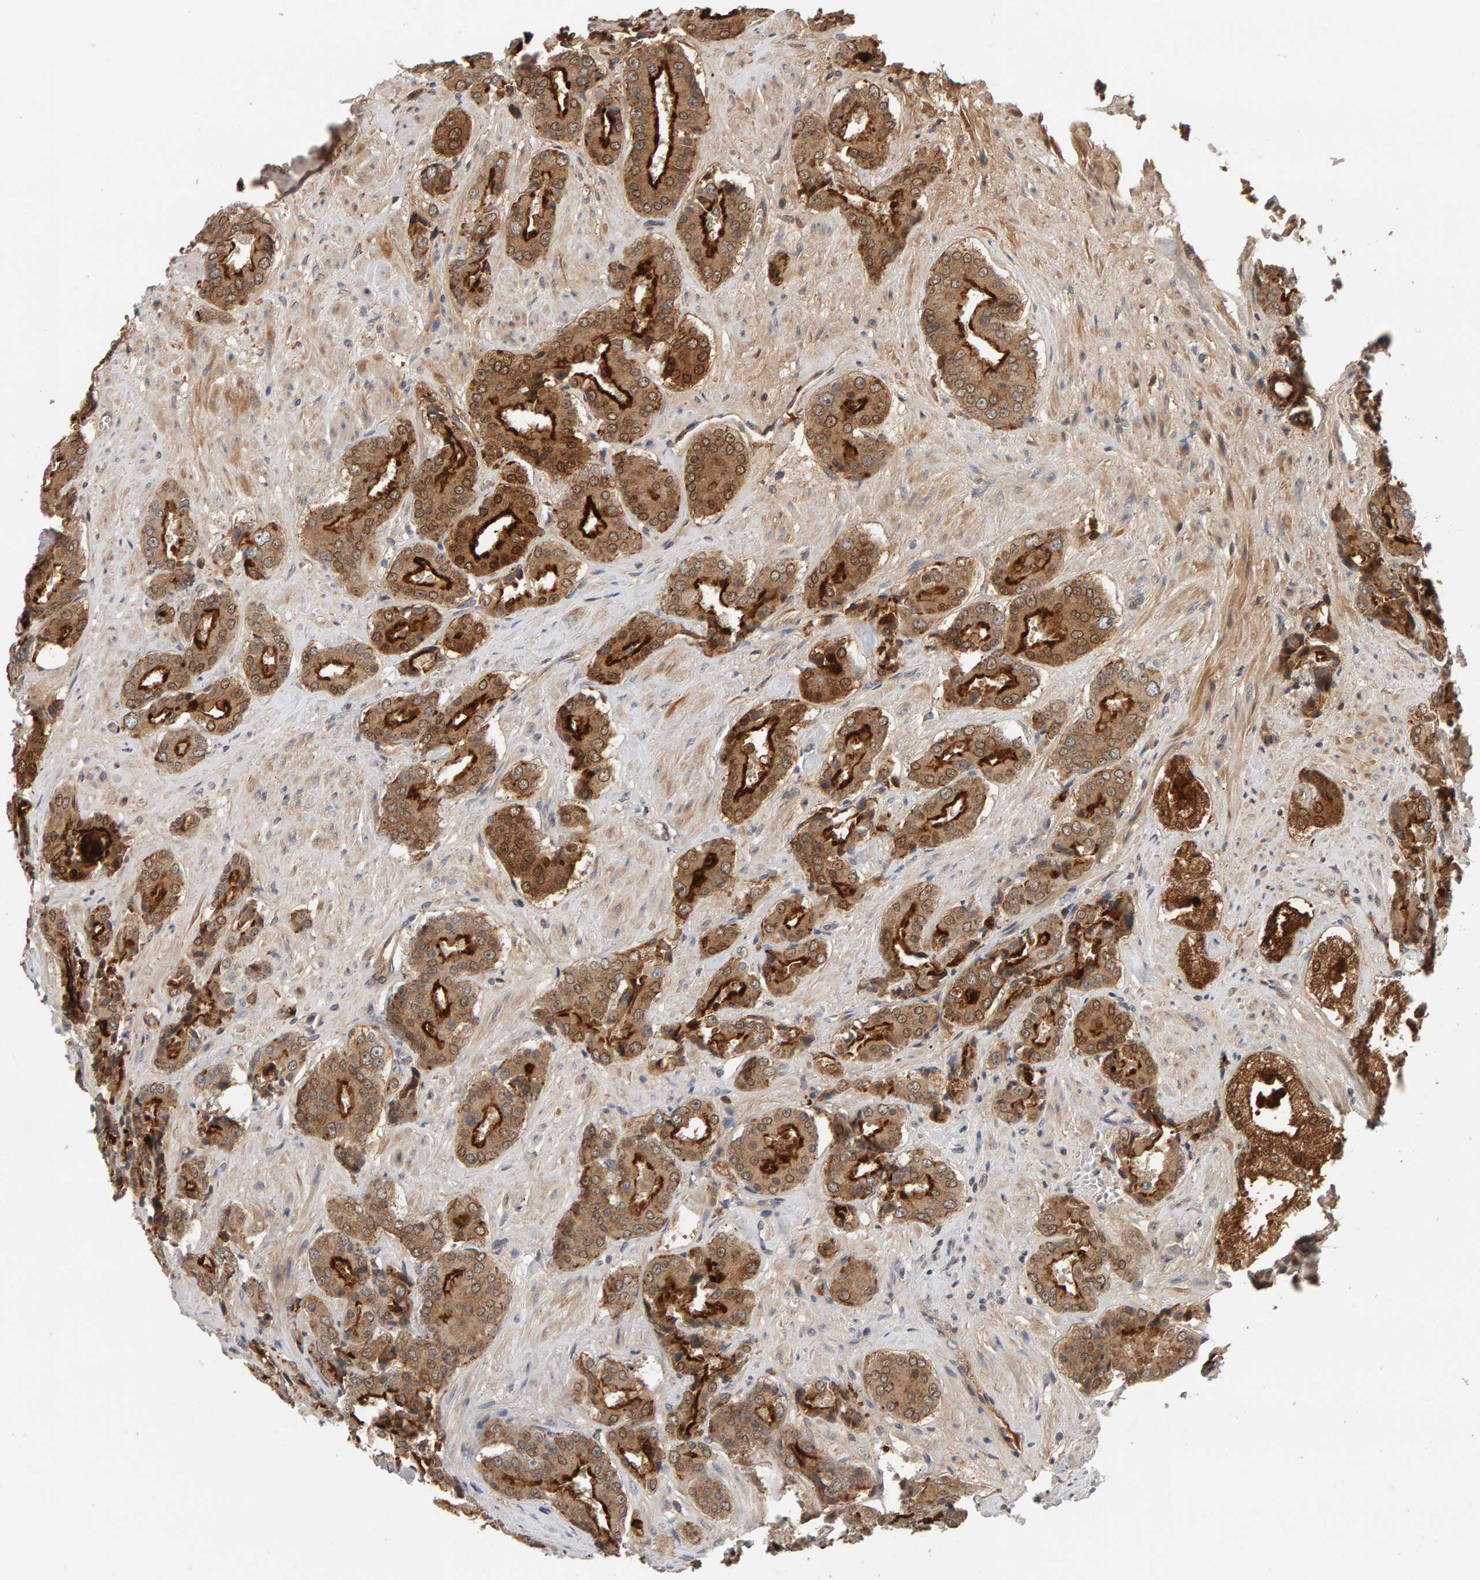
{"staining": {"intensity": "strong", "quantity": ">75%", "location": "cytoplasmic/membranous,nuclear"}, "tissue": "prostate cancer", "cell_type": "Tumor cells", "image_type": "cancer", "snomed": [{"axis": "morphology", "description": "Adenocarcinoma, High grade"}, {"axis": "topography", "description": "Prostate"}], "caption": "IHC staining of adenocarcinoma (high-grade) (prostate), which demonstrates high levels of strong cytoplasmic/membranous and nuclear positivity in about >75% of tumor cells indicating strong cytoplasmic/membranous and nuclear protein expression. The staining was performed using DAB (3,3'-diaminobenzidine) (brown) for protein detection and nuclei were counterstained in hematoxylin (blue).", "gene": "PPP1R16A", "patient": {"sex": "male", "age": 71}}